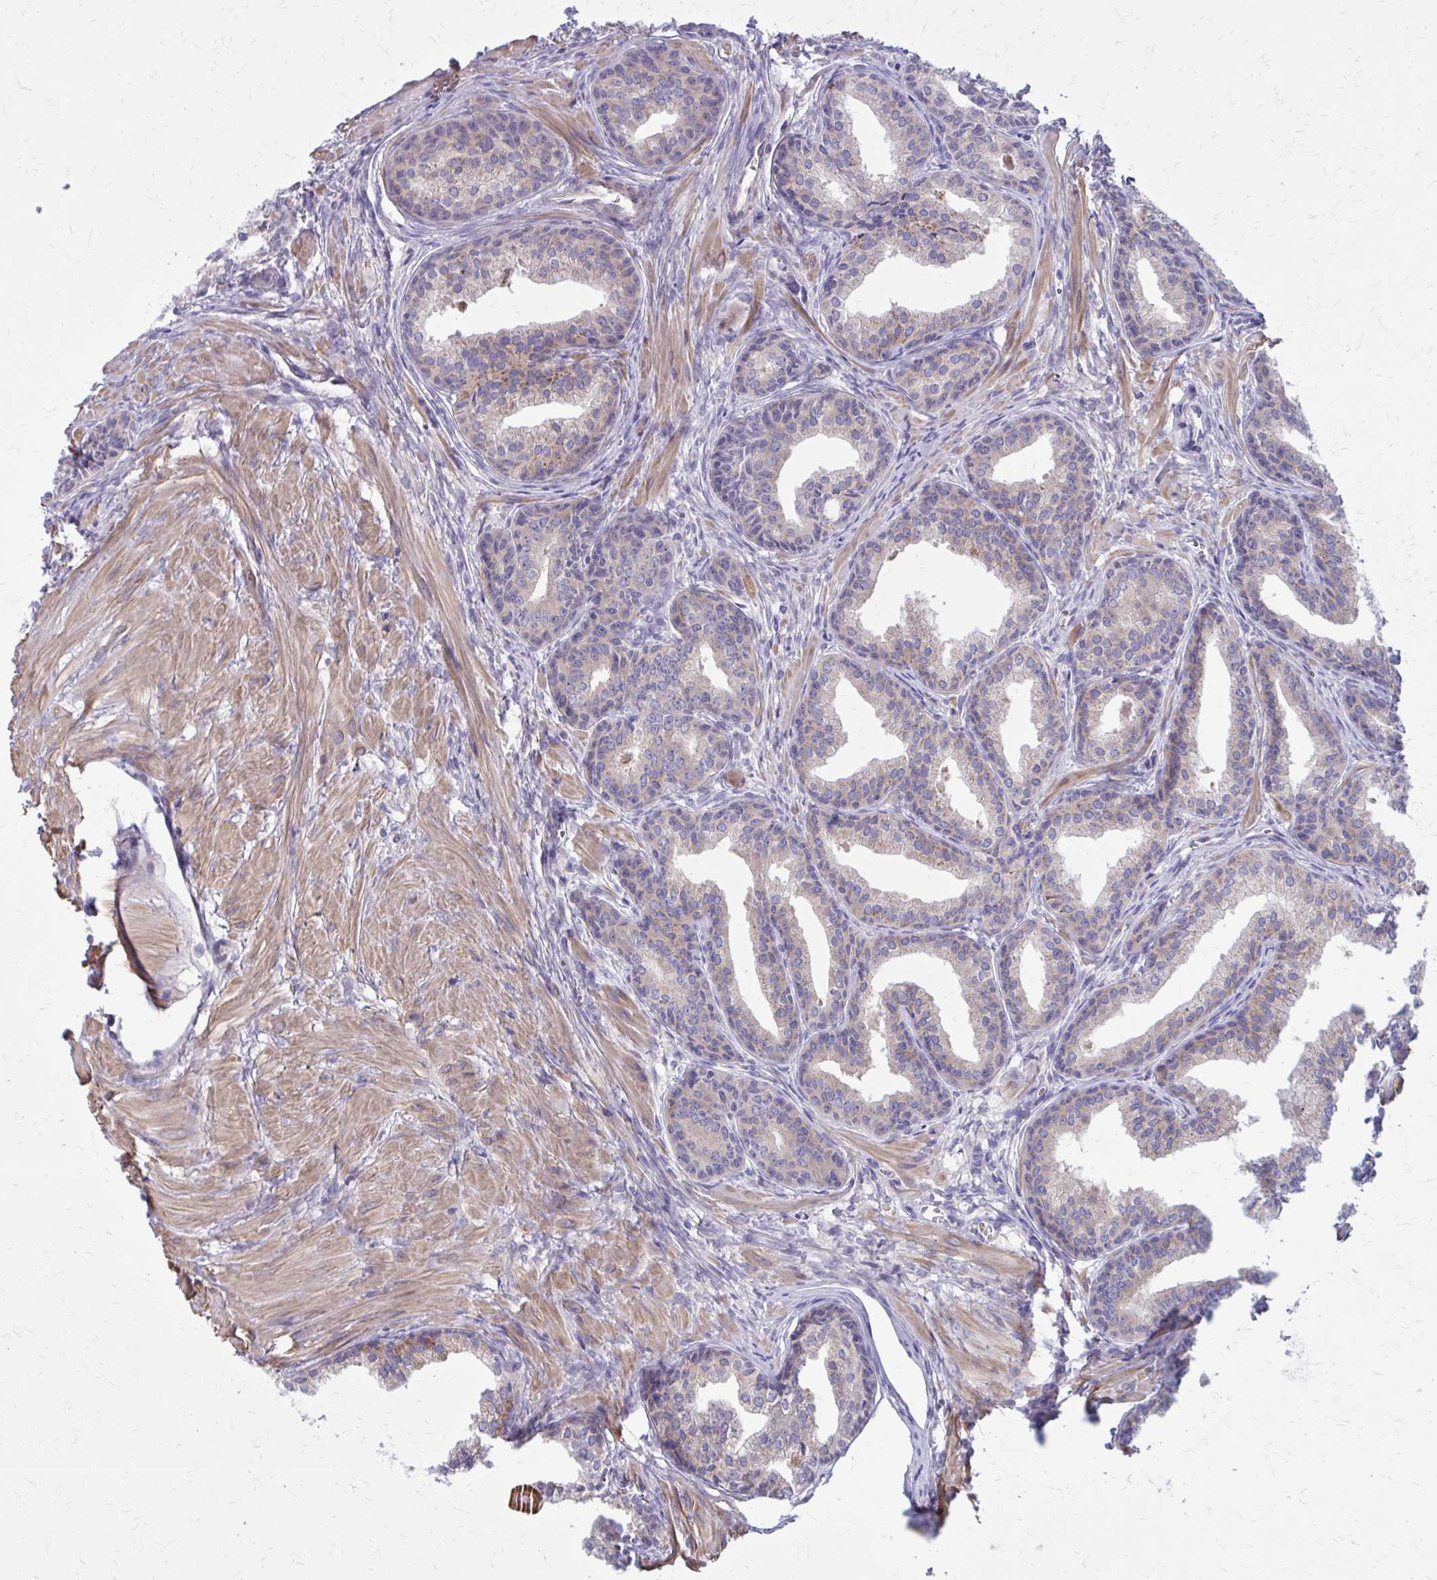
{"staining": {"intensity": "weak", "quantity": "25%-75%", "location": "cytoplasmic/membranous"}, "tissue": "prostate cancer", "cell_type": "Tumor cells", "image_type": "cancer", "snomed": [{"axis": "morphology", "description": "Adenocarcinoma, High grade"}, {"axis": "topography", "description": "Prostate"}], "caption": "Immunohistochemical staining of prostate cancer exhibits weak cytoplasmic/membranous protein positivity in approximately 25%-75% of tumor cells. (brown staining indicates protein expression, while blue staining denotes nuclei).", "gene": "GIGYF2", "patient": {"sex": "male", "age": 68}}